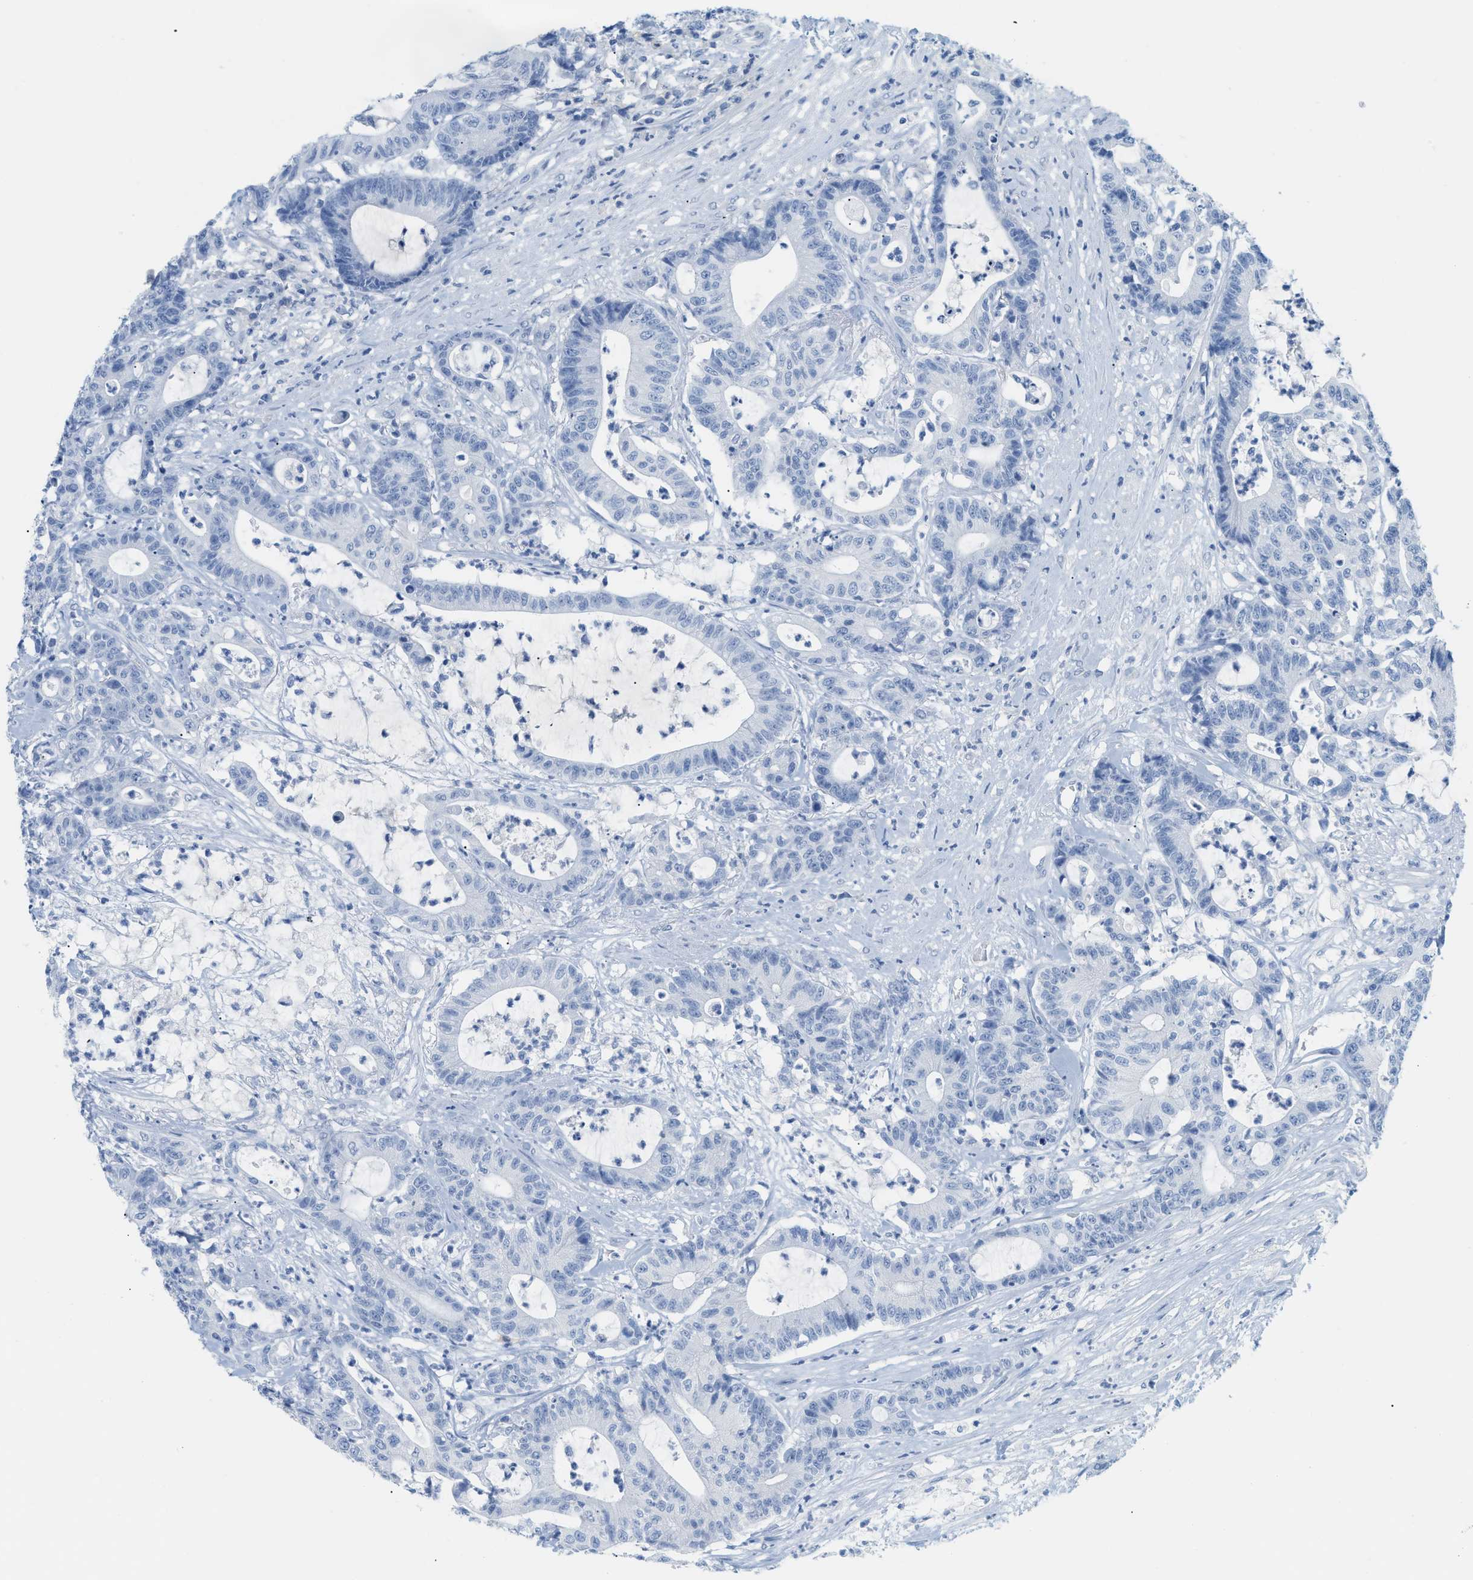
{"staining": {"intensity": "negative", "quantity": "none", "location": "none"}, "tissue": "colorectal cancer", "cell_type": "Tumor cells", "image_type": "cancer", "snomed": [{"axis": "morphology", "description": "Adenocarcinoma, NOS"}, {"axis": "topography", "description": "Colon"}], "caption": "Human colorectal cancer (adenocarcinoma) stained for a protein using immunohistochemistry (IHC) reveals no staining in tumor cells.", "gene": "PAPPA", "patient": {"sex": "female", "age": 84}}